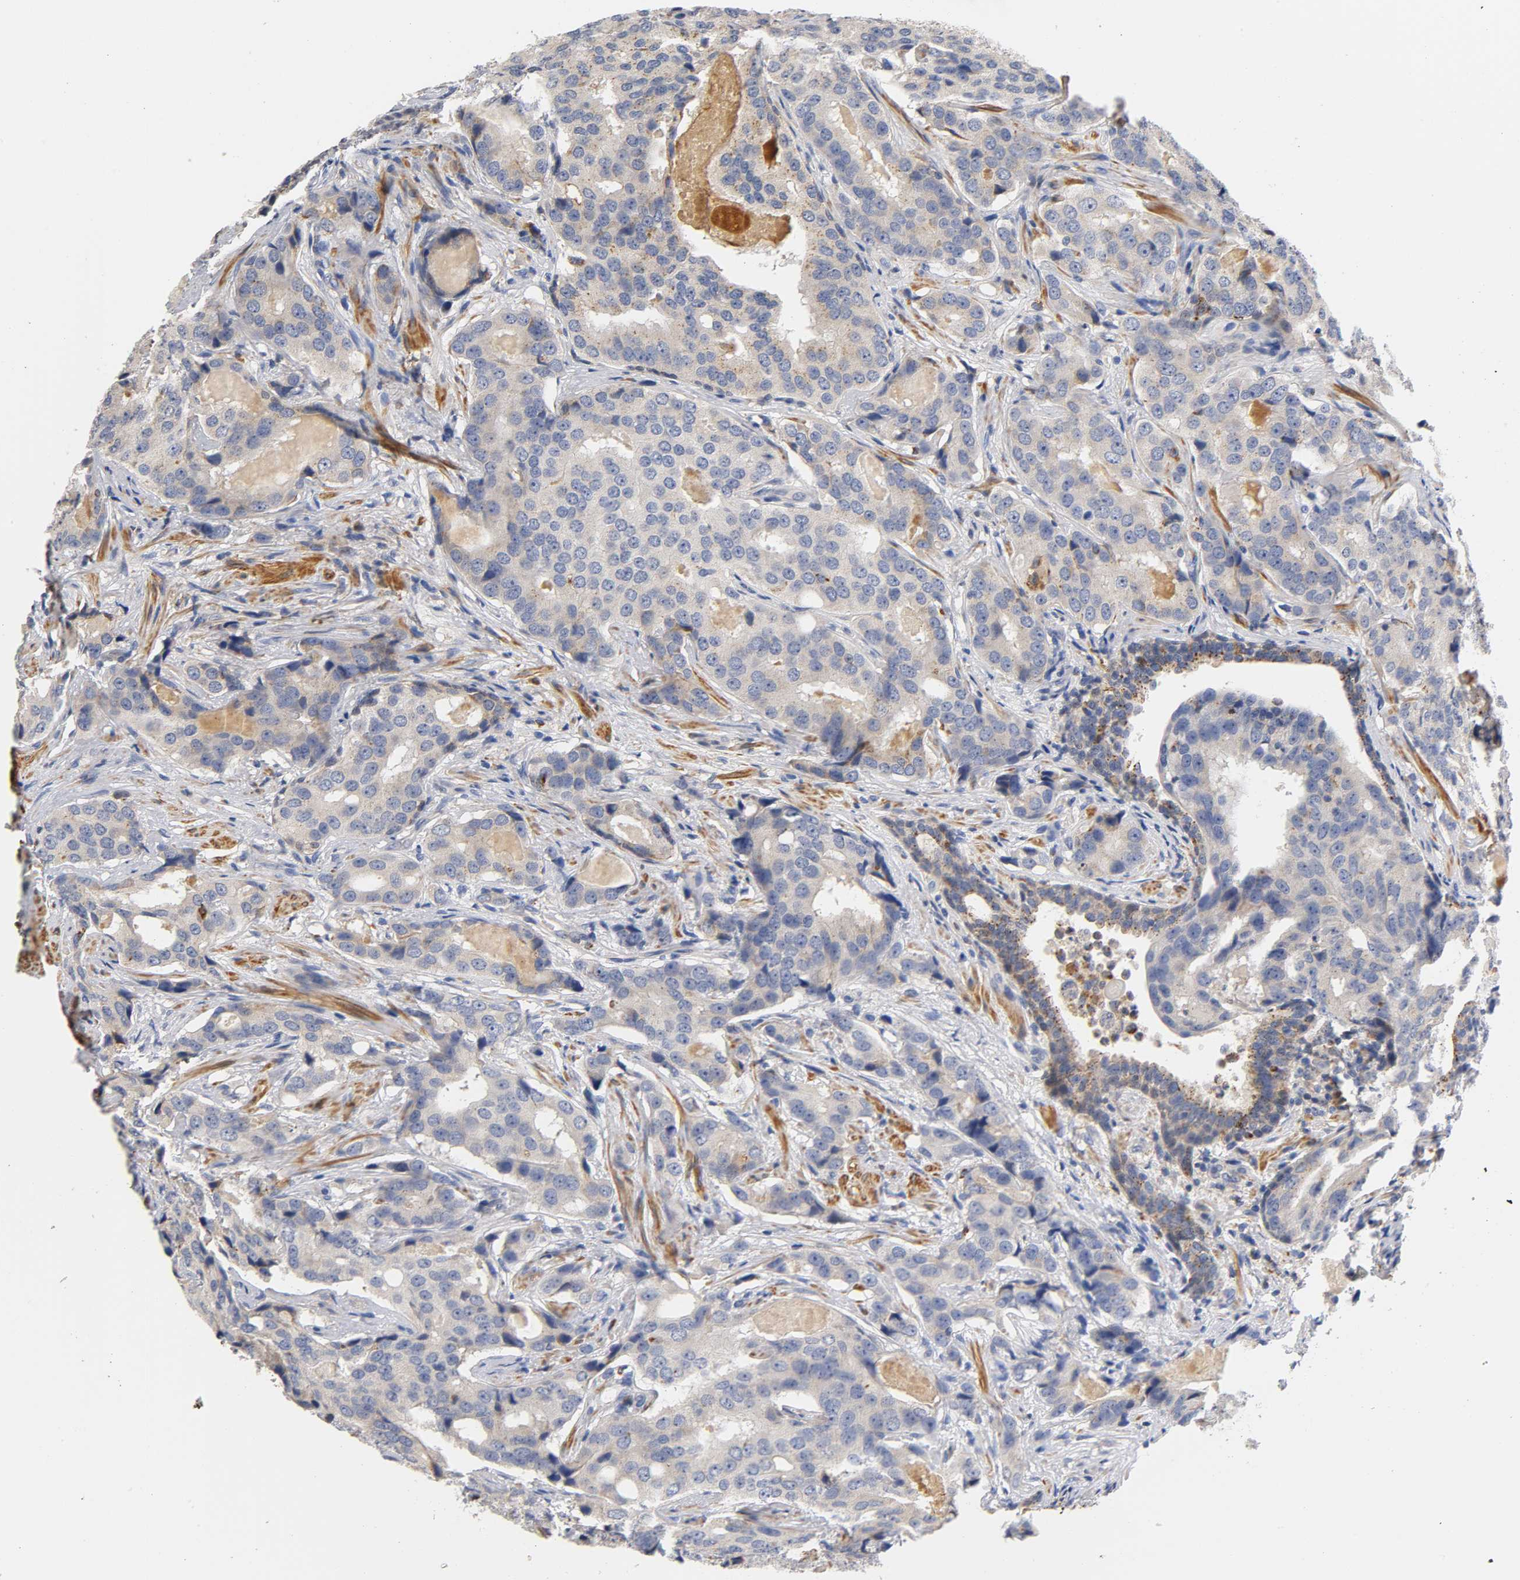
{"staining": {"intensity": "weak", "quantity": "25%-75%", "location": "cytoplasmic/membranous"}, "tissue": "prostate cancer", "cell_type": "Tumor cells", "image_type": "cancer", "snomed": [{"axis": "morphology", "description": "Adenocarcinoma, High grade"}, {"axis": "topography", "description": "Prostate"}], "caption": "This is an image of immunohistochemistry staining of prostate cancer, which shows weak expression in the cytoplasmic/membranous of tumor cells.", "gene": "SEMA5A", "patient": {"sex": "male", "age": 58}}